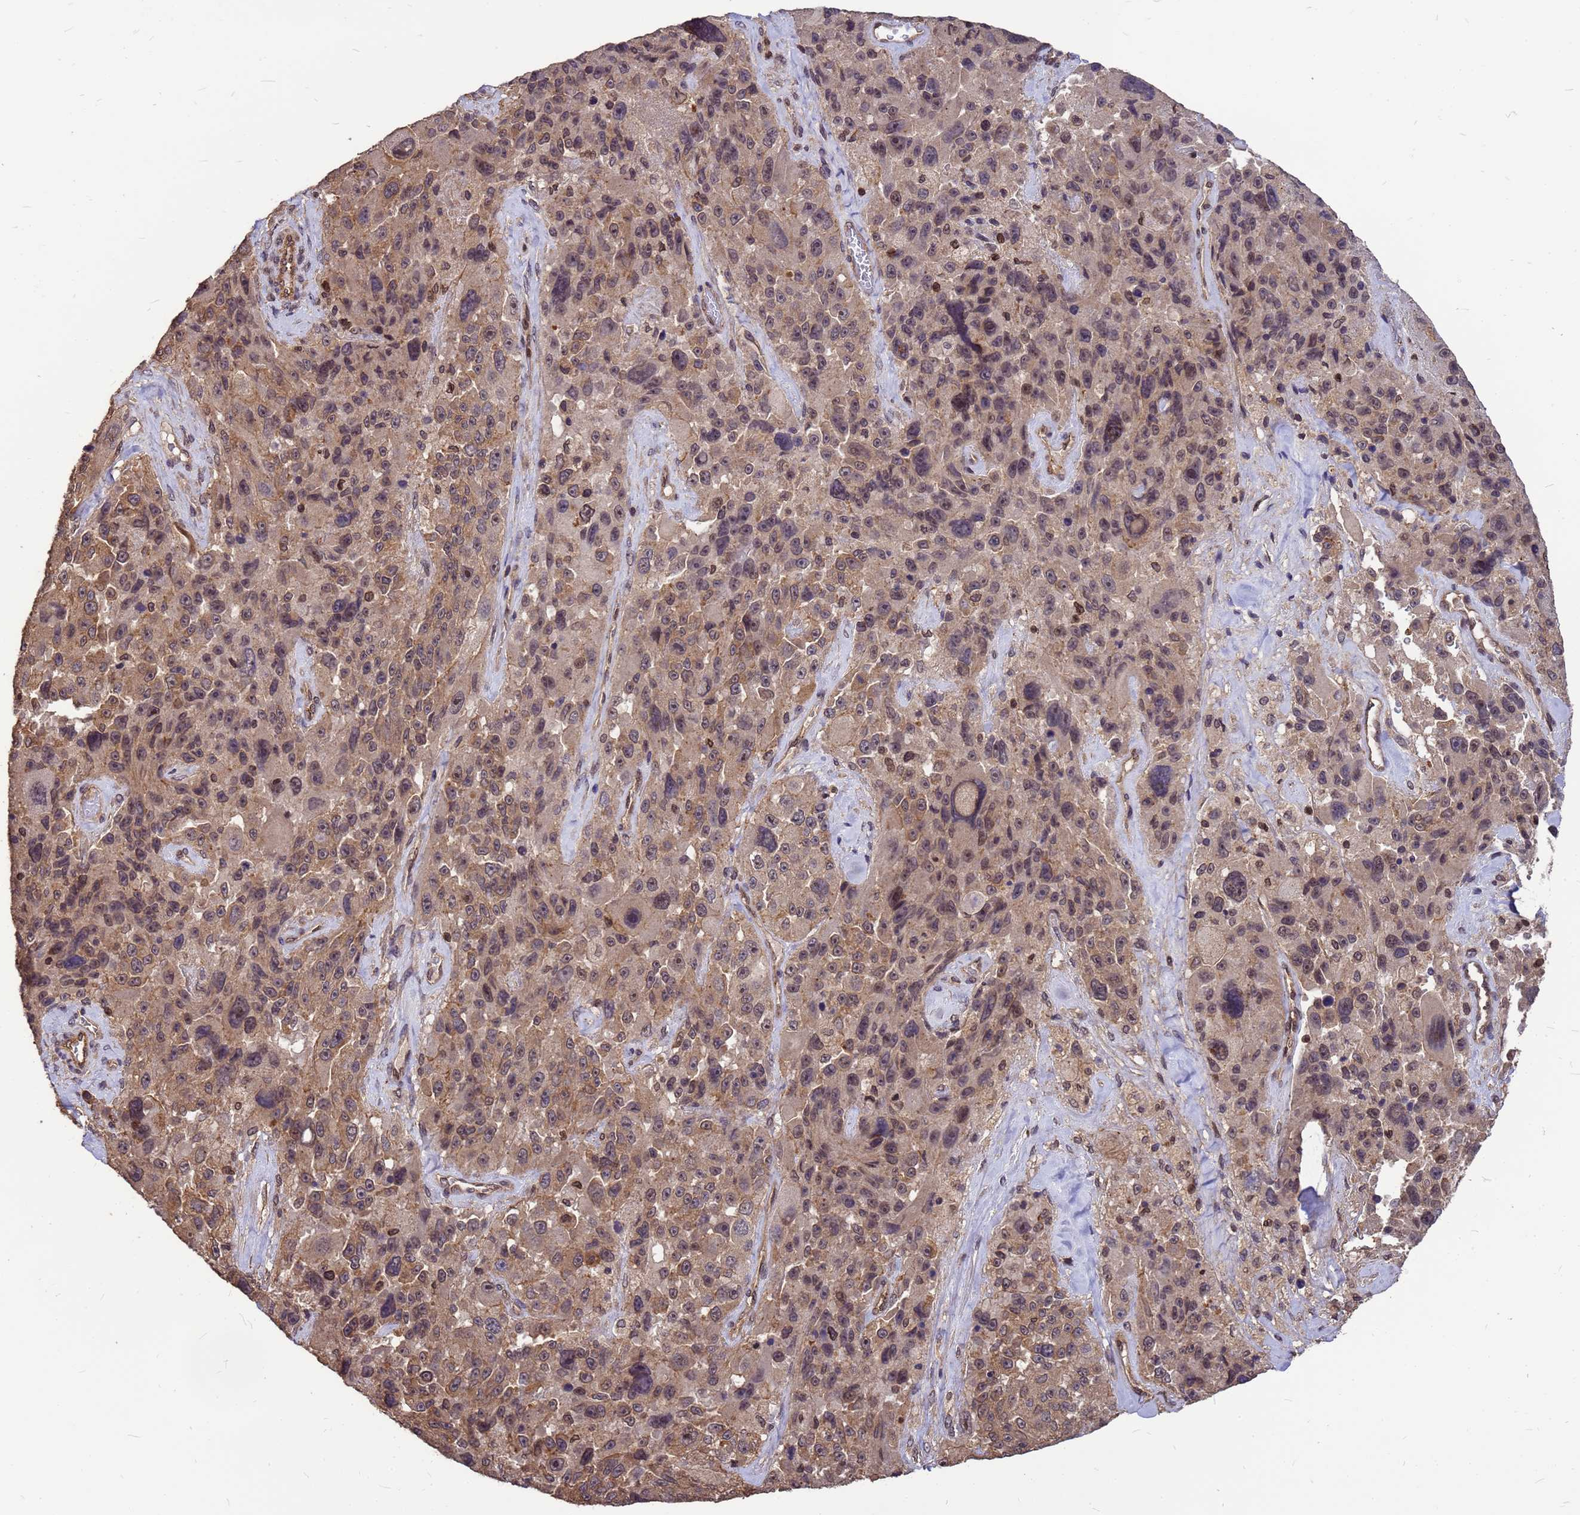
{"staining": {"intensity": "moderate", "quantity": ">75%", "location": "cytoplasmic/membranous,nuclear"}, "tissue": "melanoma", "cell_type": "Tumor cells", "image_type": "cancer", "snomed": [{"axis": "morphology", "description": "Malignant melanoma, Metastatic site"}, {"axis": "topography", "description": "Lymph node"}], "caption": "Malignant melanoma (metastatic site) stained for a protein displays moderate cytoplasmic/membranous and nuclear positivity in tumor cells.", "gene": "C1orf35", "patient": {"sex": "male", "age": 62}}